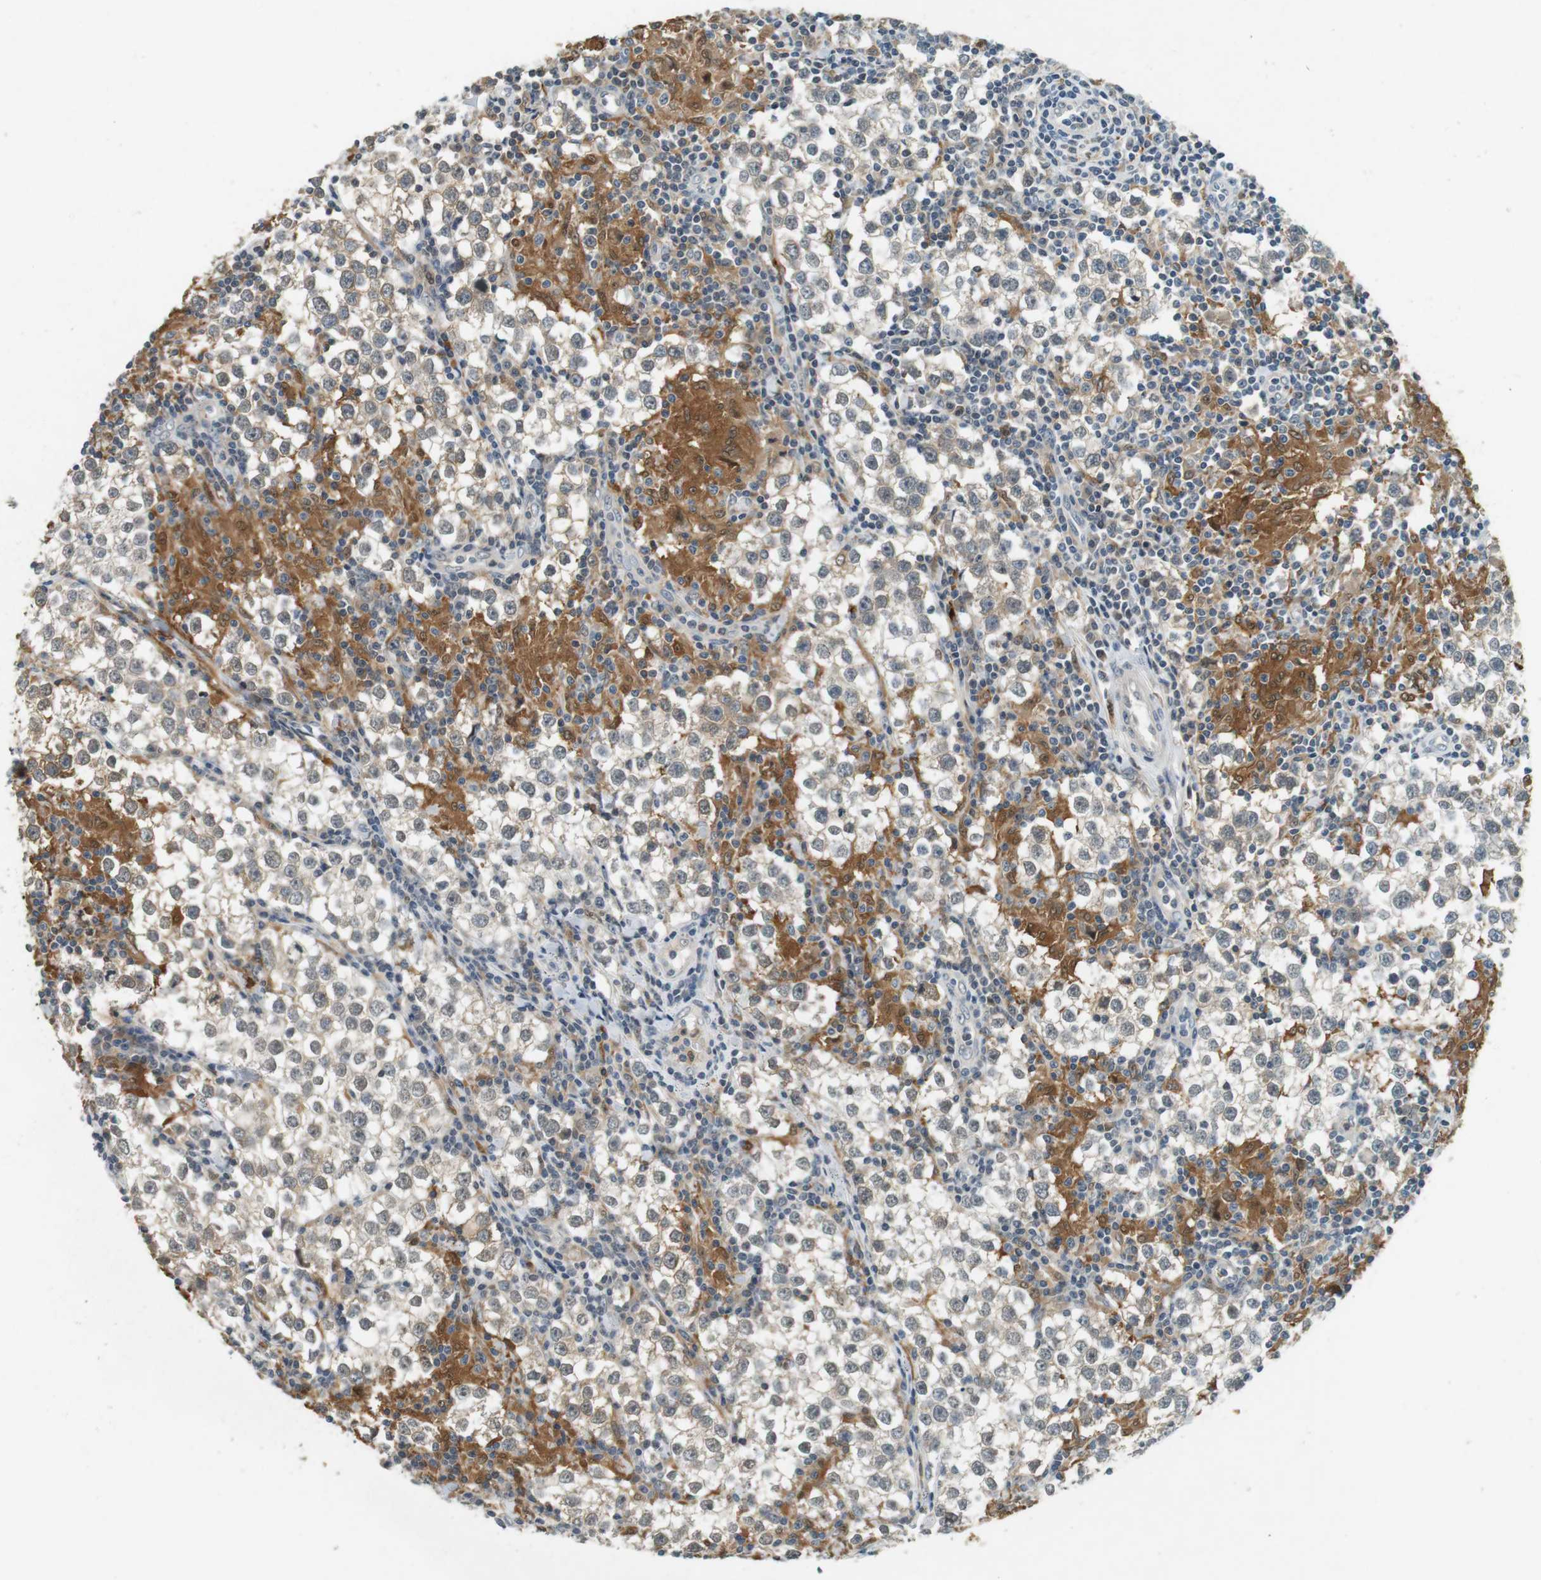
{"staining": {"intensity": "negative", "quantity": "none", "location": "none"}, "tissue": "testis cancer", "cell_type": "Tumor cells", "image_type": "cancer", "snomed": [{"axis": "morphology", "description": "Seminoma, NOS"}, {"axis": "morphology", "description": "Carcinoma, Embryonal, NOS"}, {"axis": "topography", "description": "Testis"}], "caption": "Immunohistochemistry image of neoplastic tissue: testis cancer stained with DAB (3,3'-diaminobenzidine) demonstrates no significant protein expression in tumor cells.", "gene": "CDK14", "patient": {"sex": "male", "age": 36}}